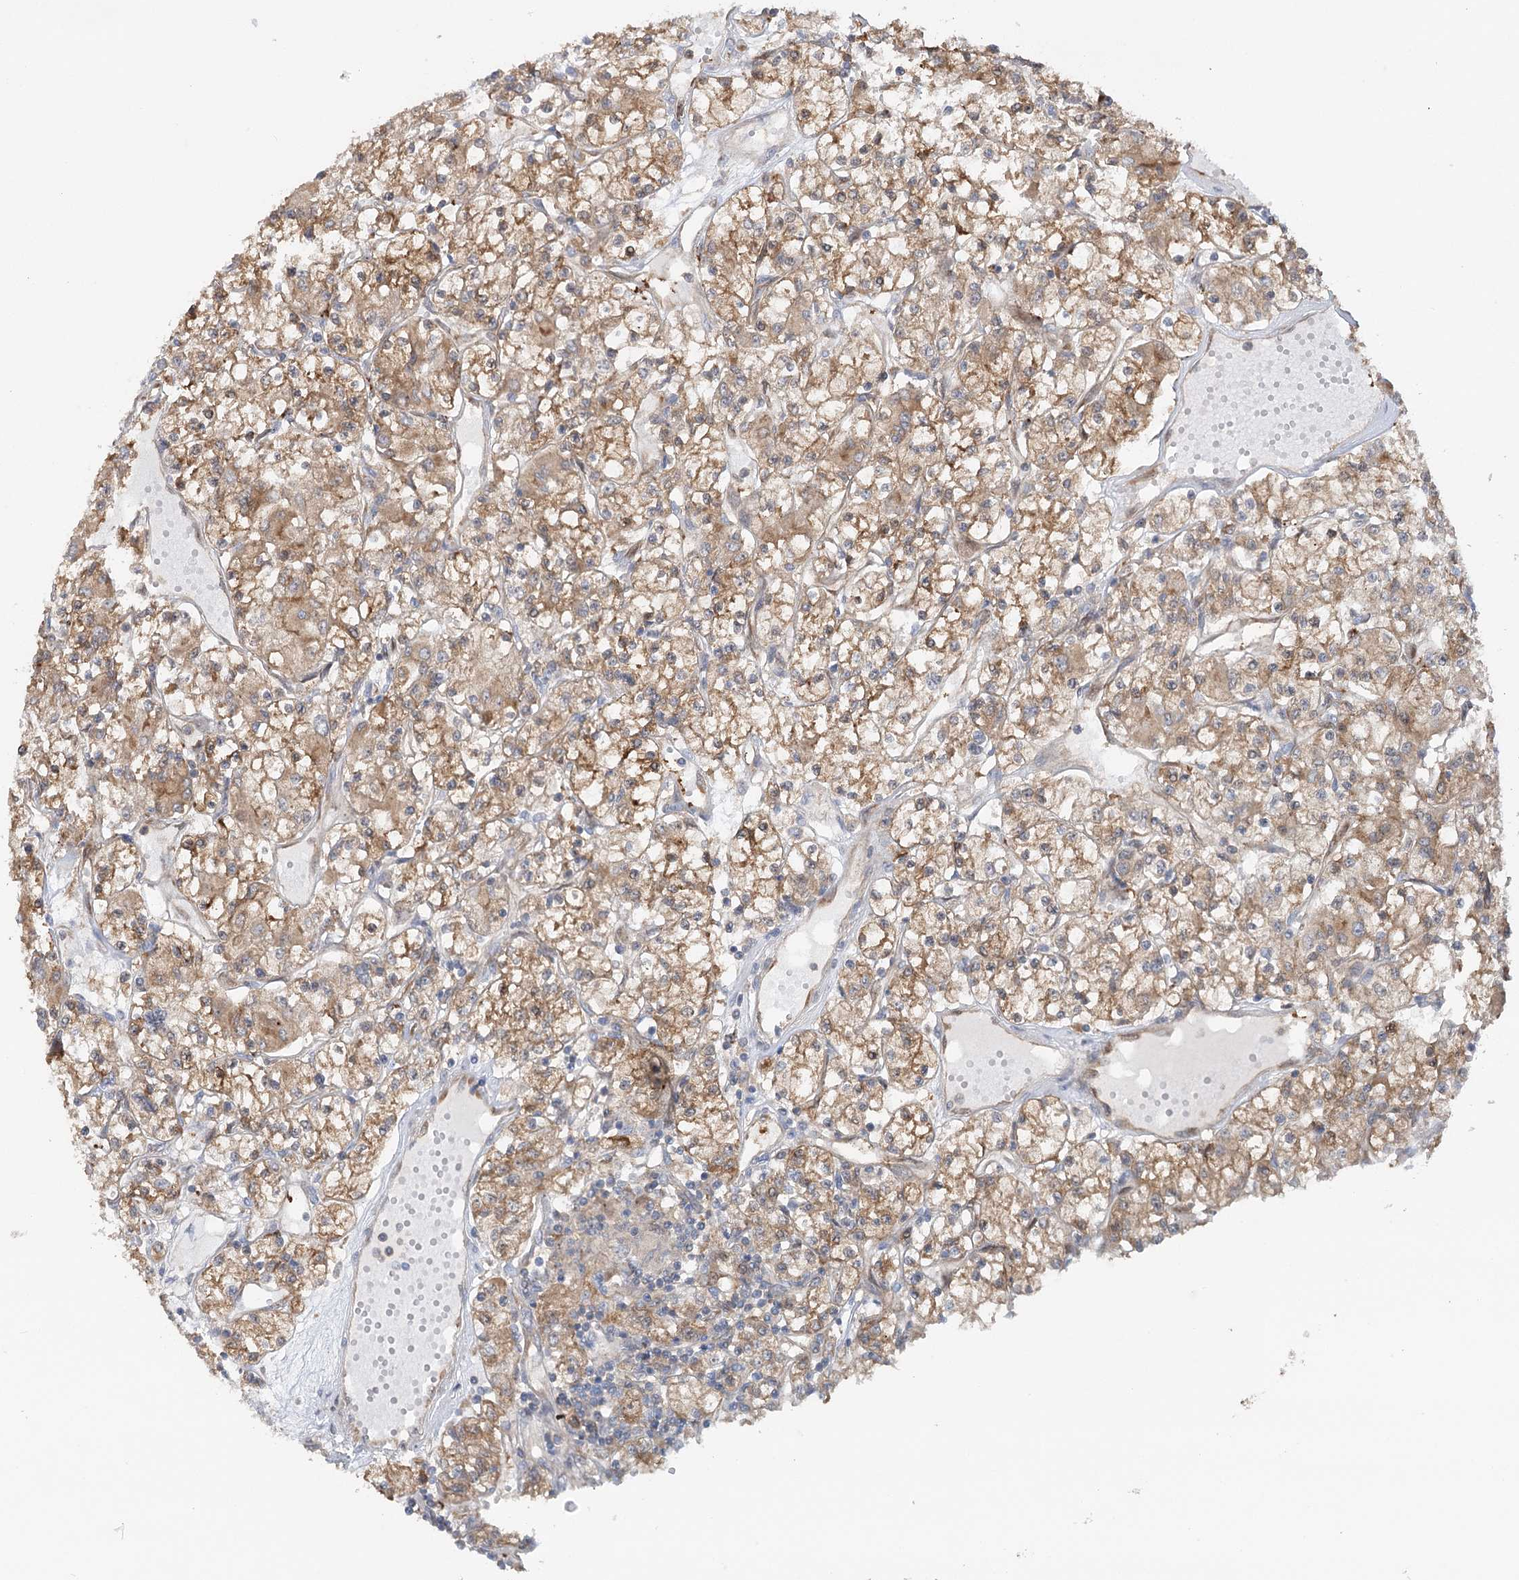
{"staining": {"intensity": "moderate", "quantity": ">75%", "location": "cytoplasmic/membranous"}, "tissue": "renal cancer", "cell_type": "Tumor cells", "image_type": "cancer", "snomed": [{"axis": "morphology", "description": "Adenocarcinoma, NOS"}, {"axis": "topography", "description": "Kidney"}], "caption": "DAB immunohistochemical staining of adenocarcinoma (renal) displays moderate cytoplasmic/membranous protein expression in about >75% of tumor cells. (Stains: DAB (3,3'-diaminobenzidine) in brown, nuclei in blue, Microscopy: brightfield microscopy at high magnification).", "gene": "GBE1", "patient": {"sex": "female", "age": 59}}